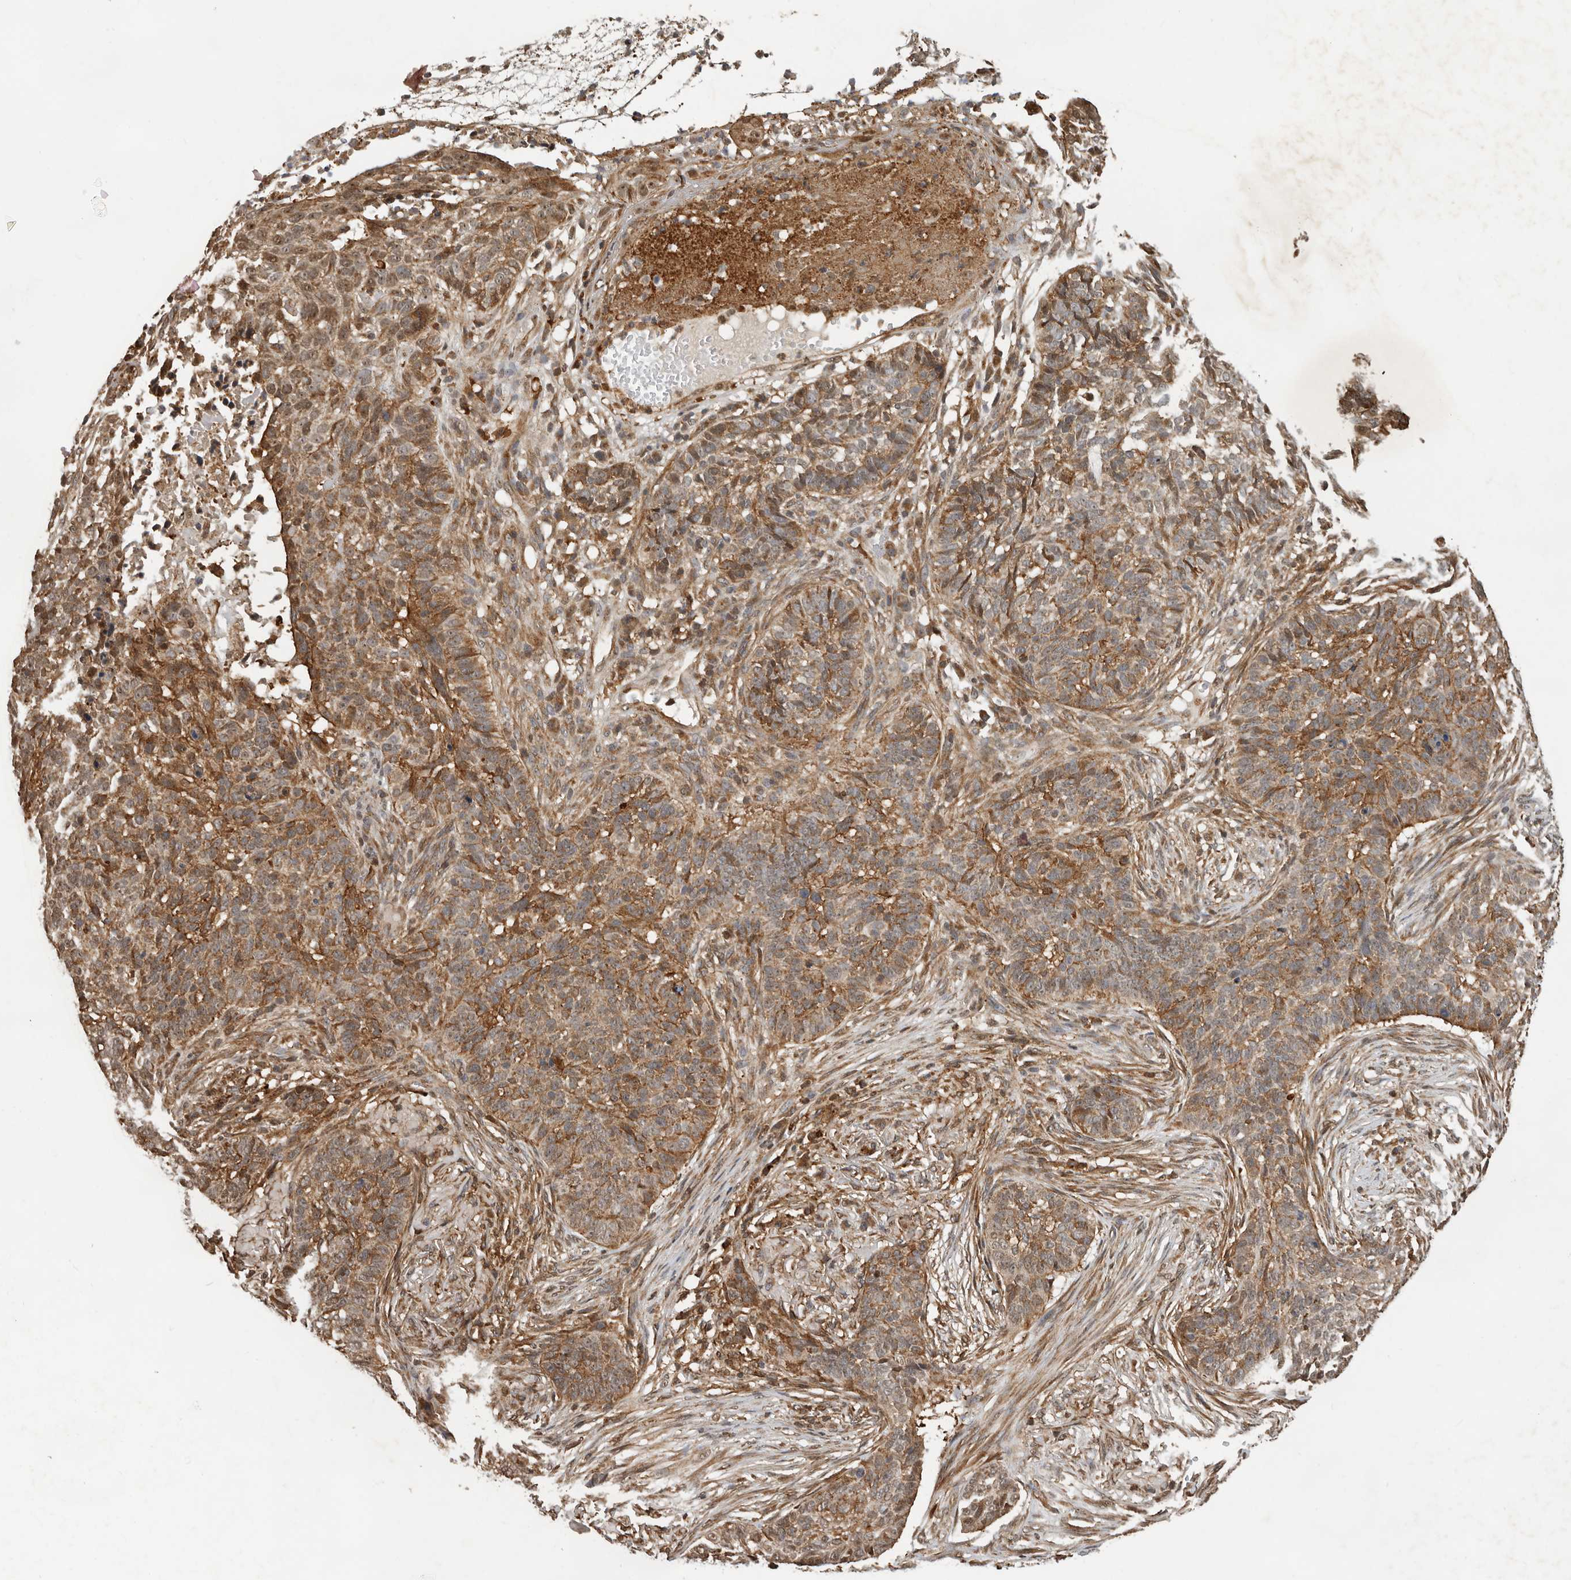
{"staining": {"intensity": "moderate", "quantity": ">75%", "location": "cytoplasmic/membranous"}, "tissue": "skin cancer", "cell_type": "Tumor cells", "image_type": "cancer", "snomed": [{"axis": "morphology", "description": "Basal cell carcinoma"}, {"axis": "topography", "description": "Skin"}], "caption": "Basal cell carcinoma (skin) stained for a protein reveals moderate cytoplasmic/membranous positivity in tumor cells.", "gene": "RNF157", "patient": {"sex": "male", "age": 85}}